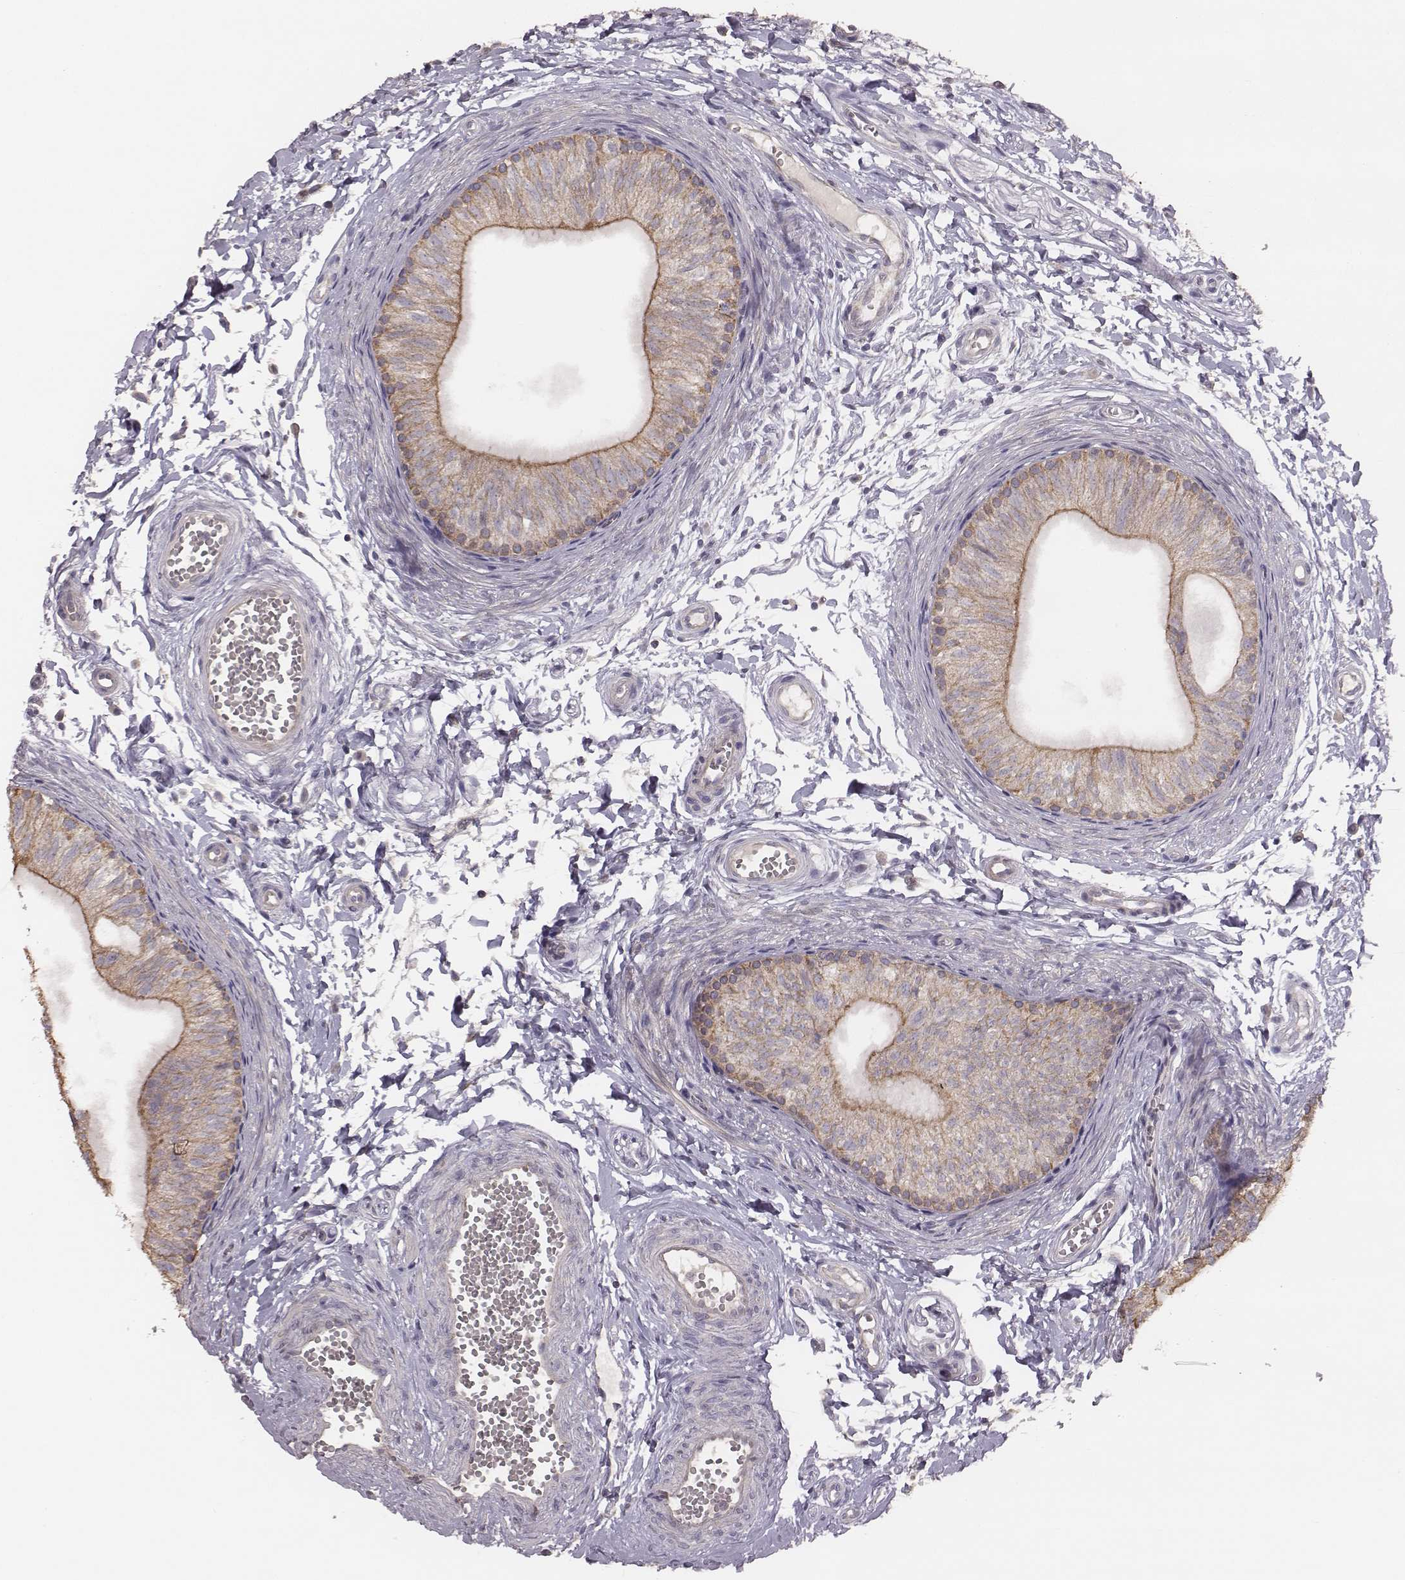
{"staining": {"intensity": "weak", "quantity": ">75%", "location": "cytoplasmic/membranous"}, "tissue": "epididymis", "cell_type": "Glandular cells", "image_type": "normal", "snomed": [{"axis": "morphology", "description": "Normal tissue, NOS"}, {"axis": "topography", "description": "Epididymis"}], "caption": "Protein expression analysis of normal epididymis reveals weak cytoplasmic/membranous staining in approximately >75% of glandular cells.", "gene": "HAVCR1", "patient": {"sex": "male", "age": 22}}